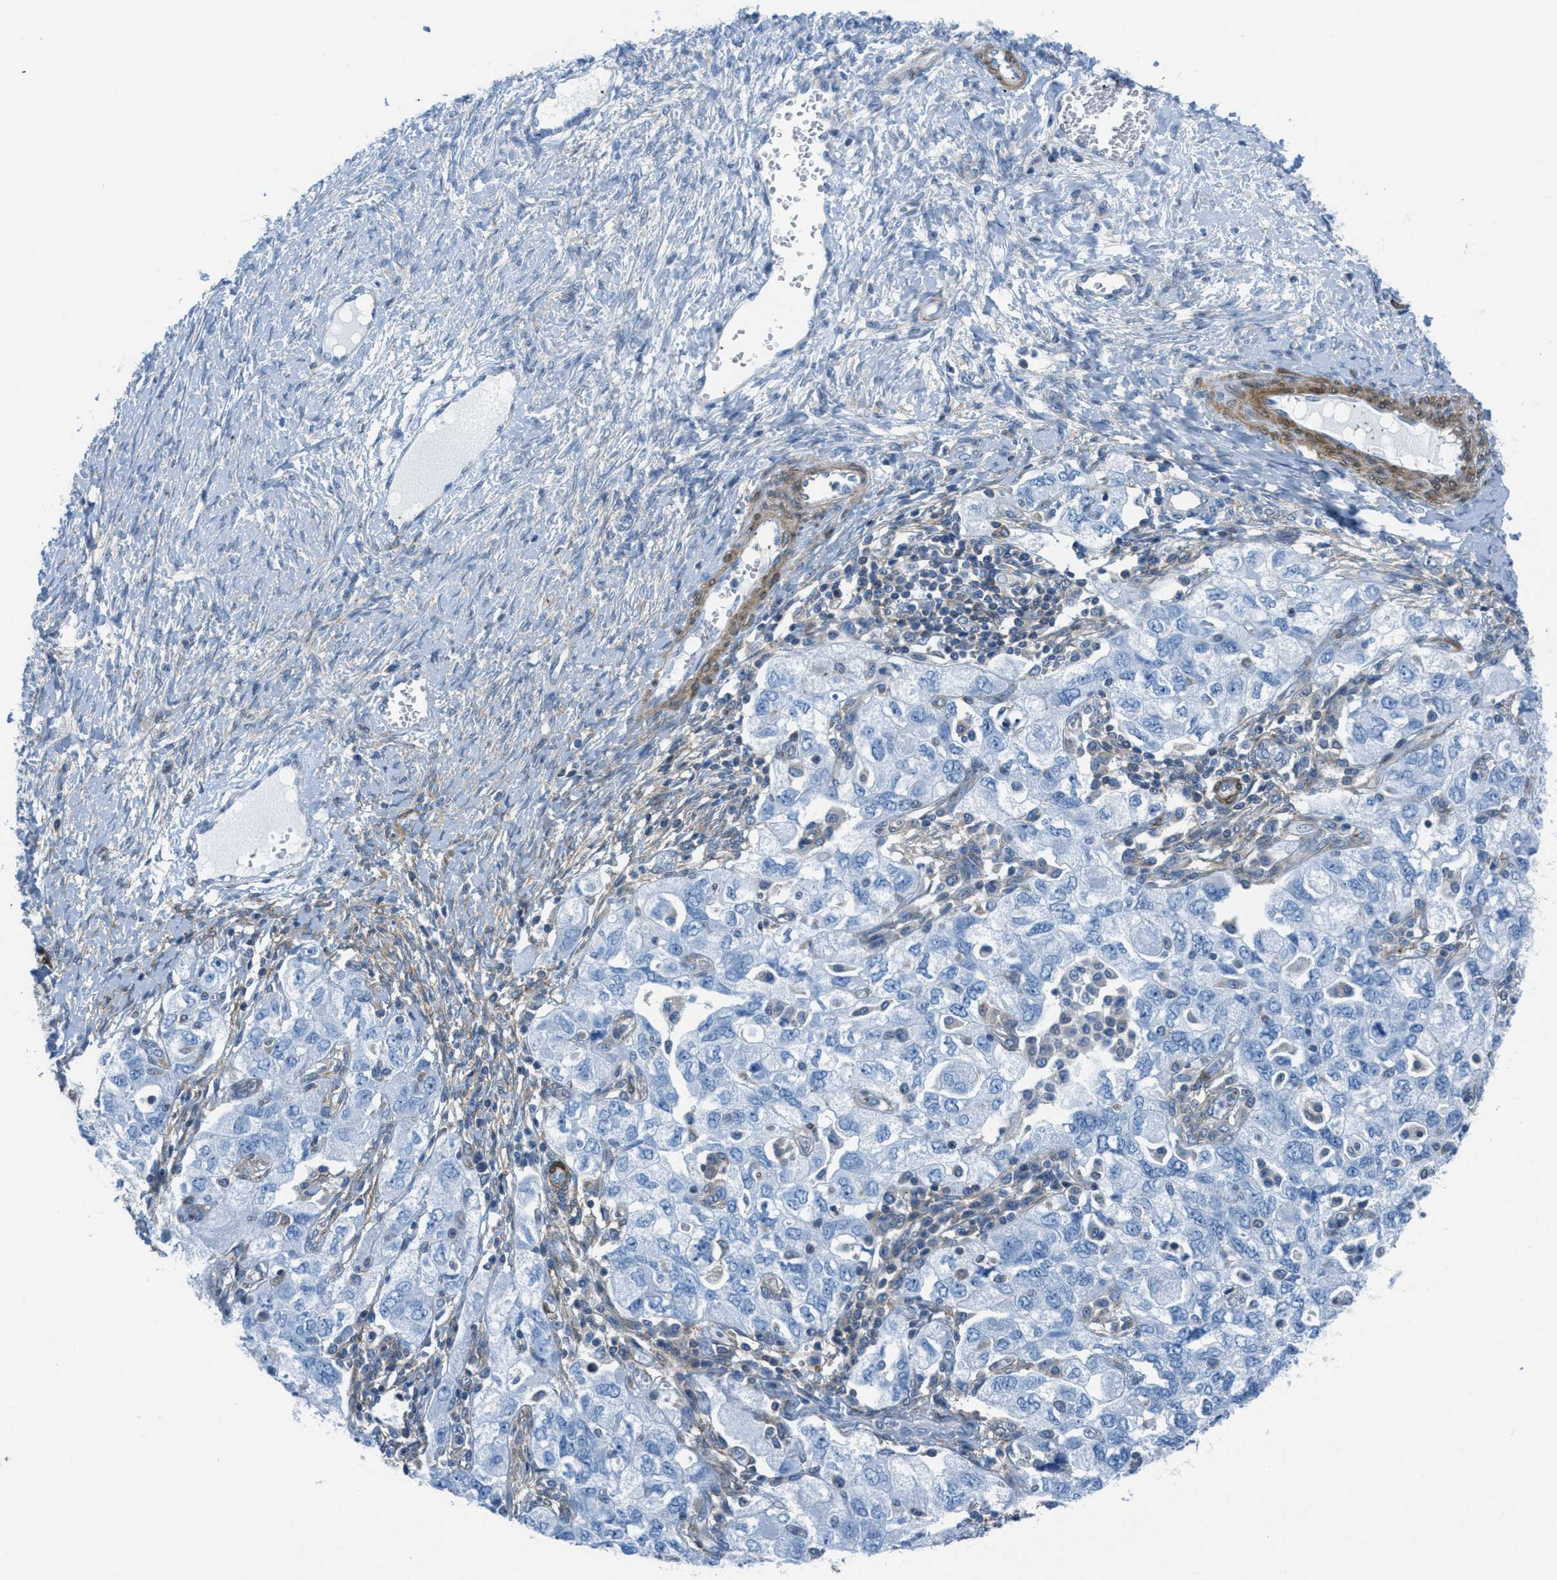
{"staining": {"intensity": "negative", "quantity": "none", "location": "none"}, "tissue": "ovarian cancer", "cell_type": "Tumor cells", "image_type": "cancer", "snomed": [{"axis": "morphology", "description": "Carcinoma, NOS"}, {"axis": "morphology", "description": "Cystadenocarcinoma, serous, NOS"}, {"axis": "topography", "description": "Ovary"}], "caption": "The histopathology image displays no significant expression in tumor cells of ovarian serous cystadenocarcinoma. The staining is performed using DAB brown chromogen with nuclei counter-stained in using hematoxylin.", "gene": "MAPRE2", "patient": {"sex": "female", "age": 69}}